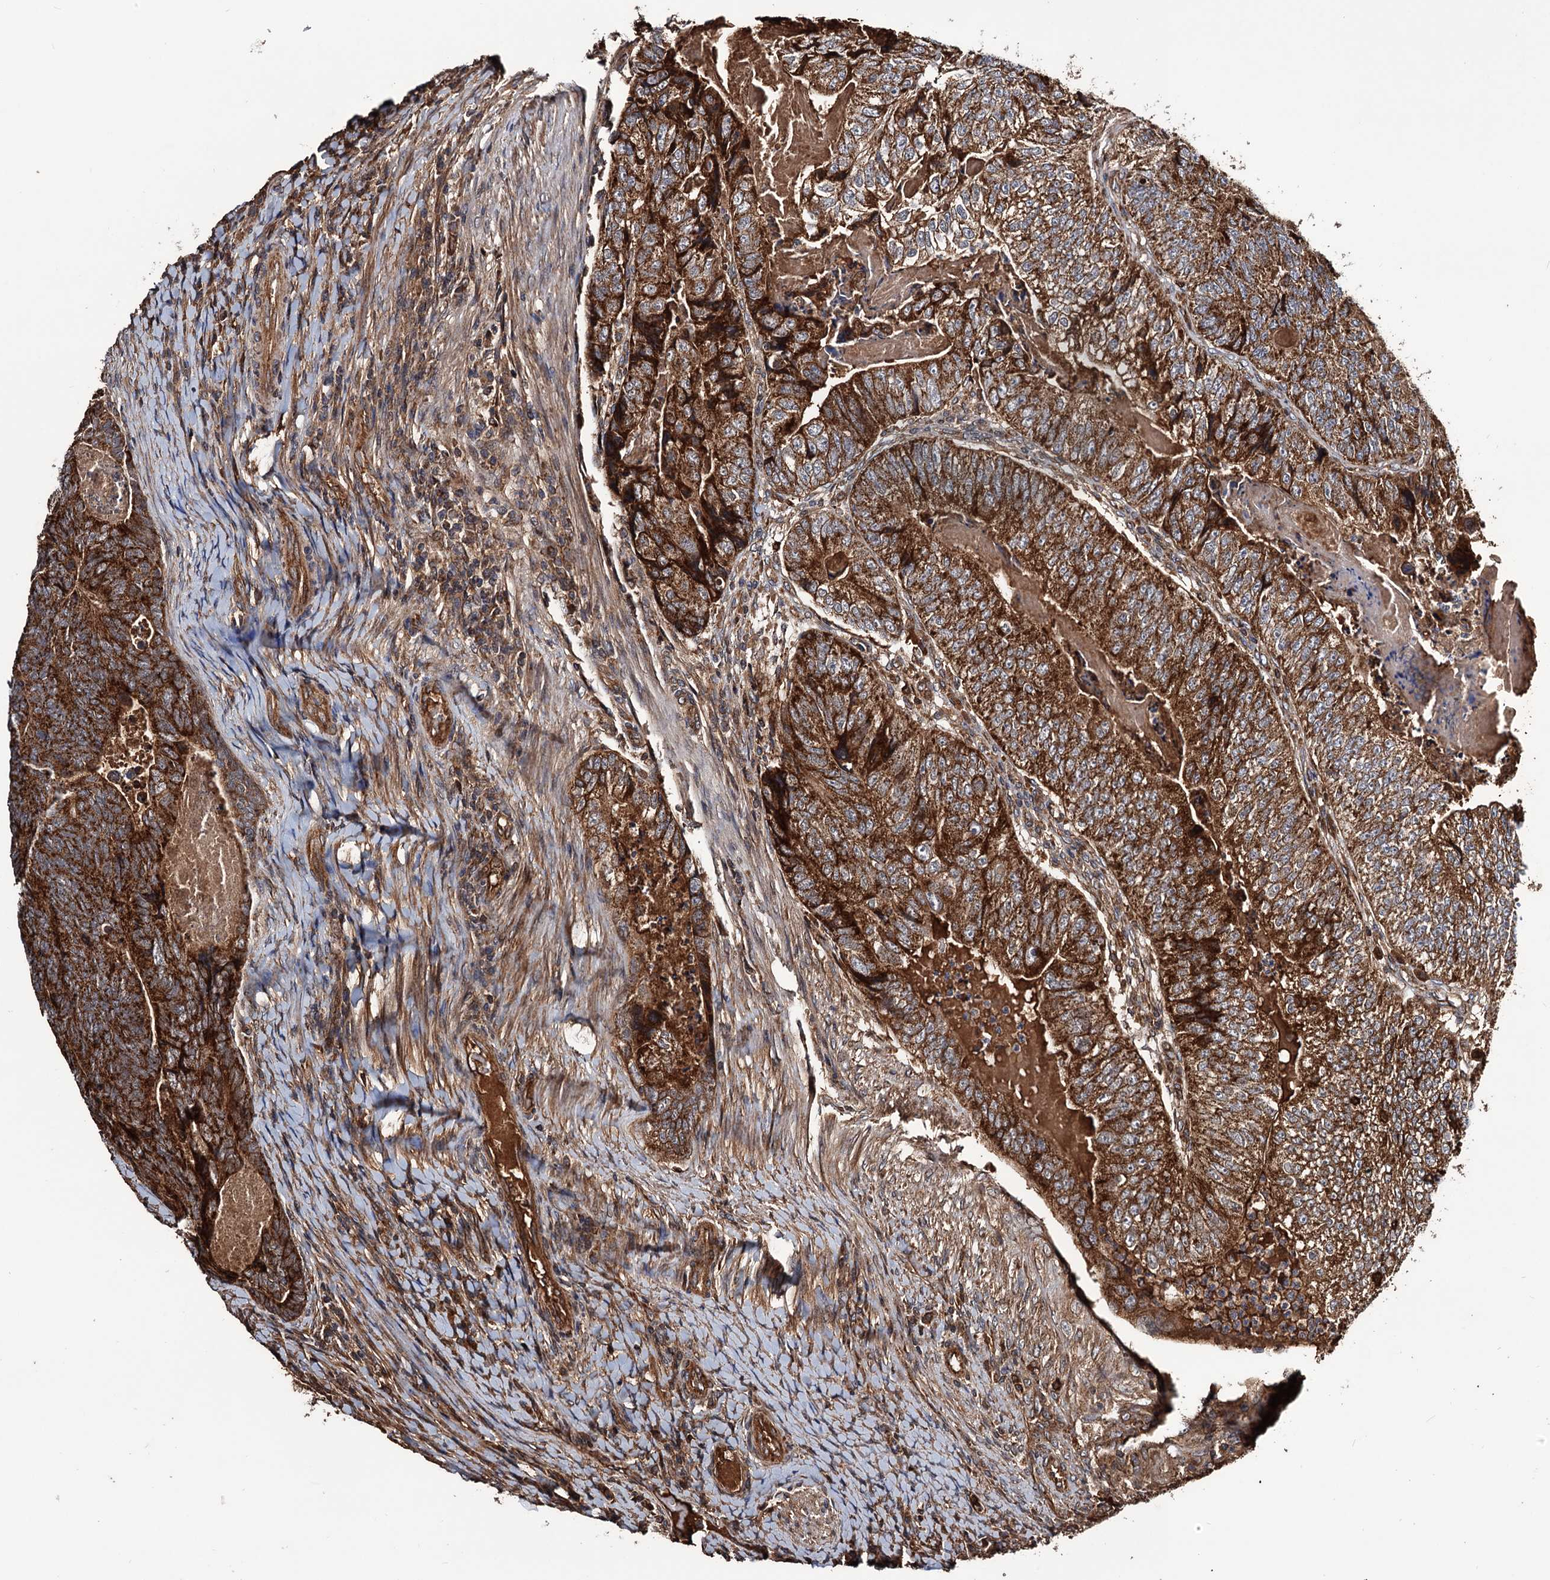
{"staining": {"intensity": "strong", "quantity": ">75%", "location": "cytoplasmic/membranous"}, "tissue": "colorectal cancer", "cell_type": "Tumor cells", "image_type": "cancer", "snomed": [{"axis": "morphology", "description": "Adenocarcinoma, NOS"}, {"axis": "topography", "description": "Colon"}], "caption": "Immunohistochemical staining of adenocarcinoma (colorectal) shows strong cytoplasmic/membranous protein expression in about >75% of tumor cells.", "gene": "MRPL42", "patient": {"sex": "female", "age": 67}}